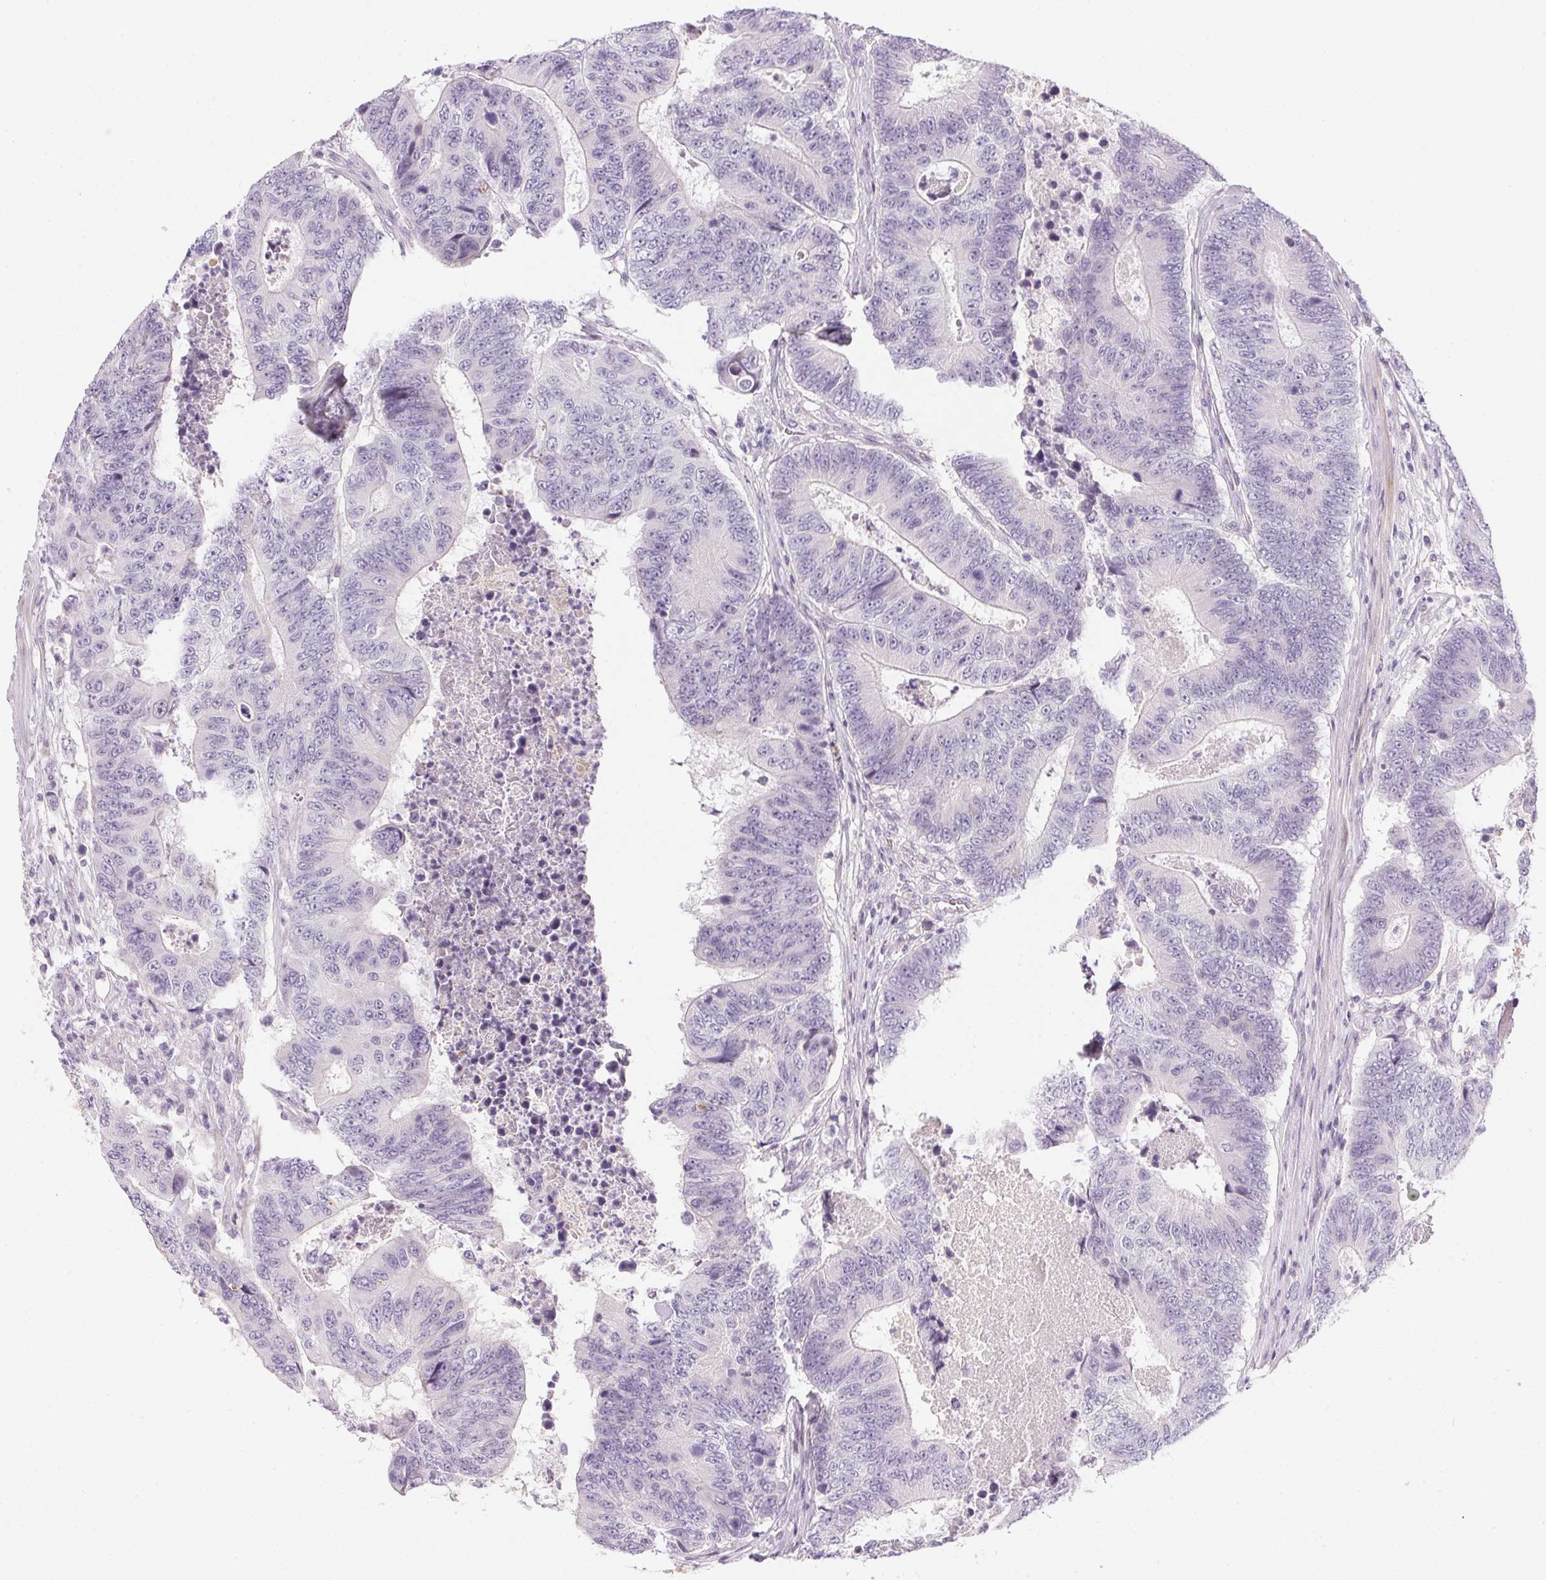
{"staining": {"intensity": "negative", "quantity": "none", "location": "none"}, "tissue": "colorectal cancer", "cell_type": "Tumor cells", "image_type": "cancer", "snomed": [{"axis": "morphology", "description": "Adenocarcinoma, NOS"}, {"axis": "topography", "description": "Colon"}], "caption": "Immunohistochemical staining of adenocarcinoma (colorectal) displays no significant staining in tumor cells.", "gene": "GSDMC", "patient": {"sex": "female", "age": 48}}